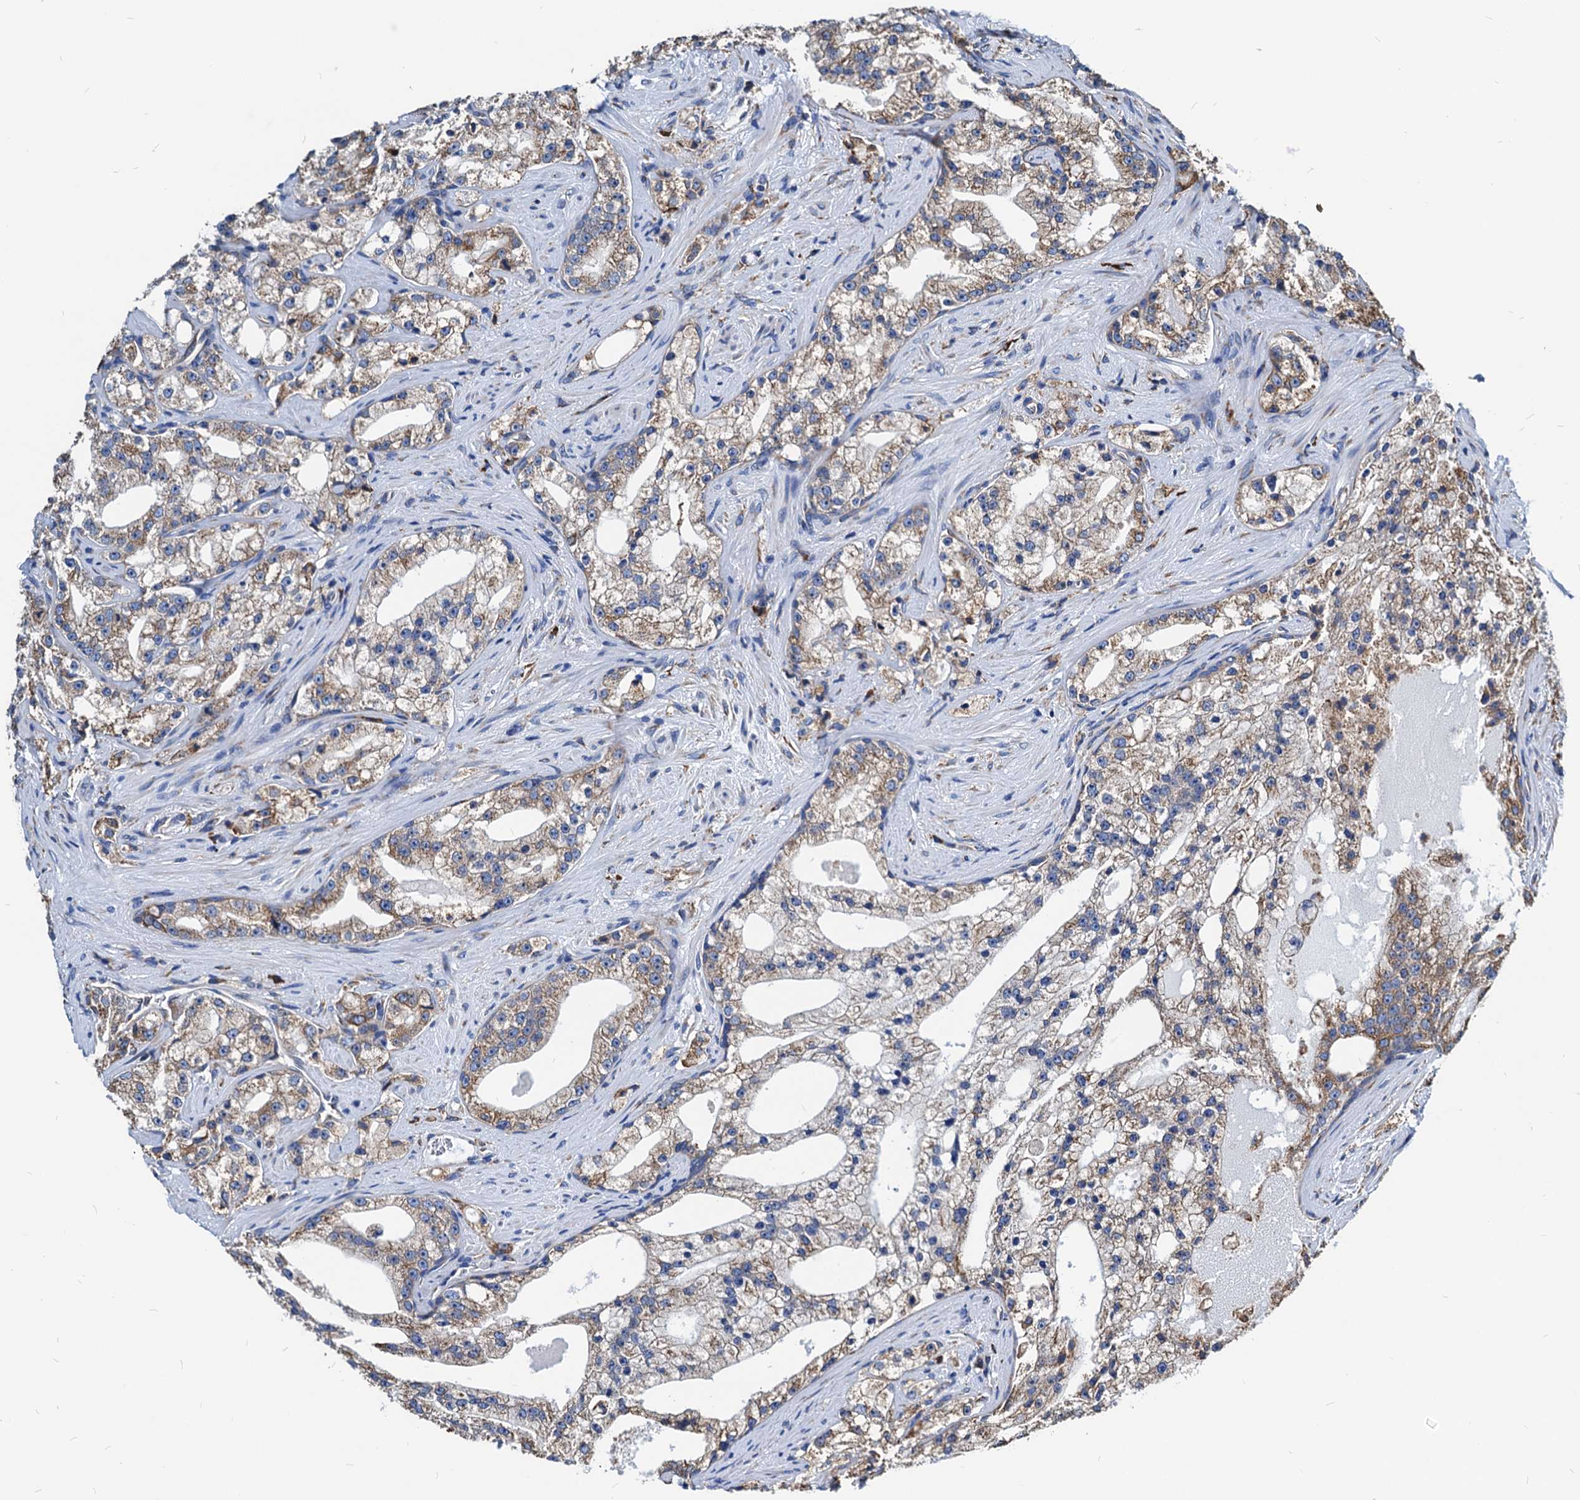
{"staining": {"intensity": "moderate", "quantity": "25%-75%", "location": "cytoplasmic/membranous"}, "tissue": "prostate cancer", "cell_type": "Tumor cells", "image_type": "cancer", "snomed": [{"axis": "morphology", "description": "Adenocarcinoma, High grade"}, {"axis": "topography", "description": "Prostate"}], "caption": "Immunohistochemical staining of human prostate cancer exhibits medium levels of moderate cytoplasmic/membranous positivity in approximately 25%-75% of tumor cells. Immunohistochemistry stains the protein of interest in brown and the nuclei are stained blue.", "gene": "HSPA5", "patient": {"sex": "male", "age": 64}}